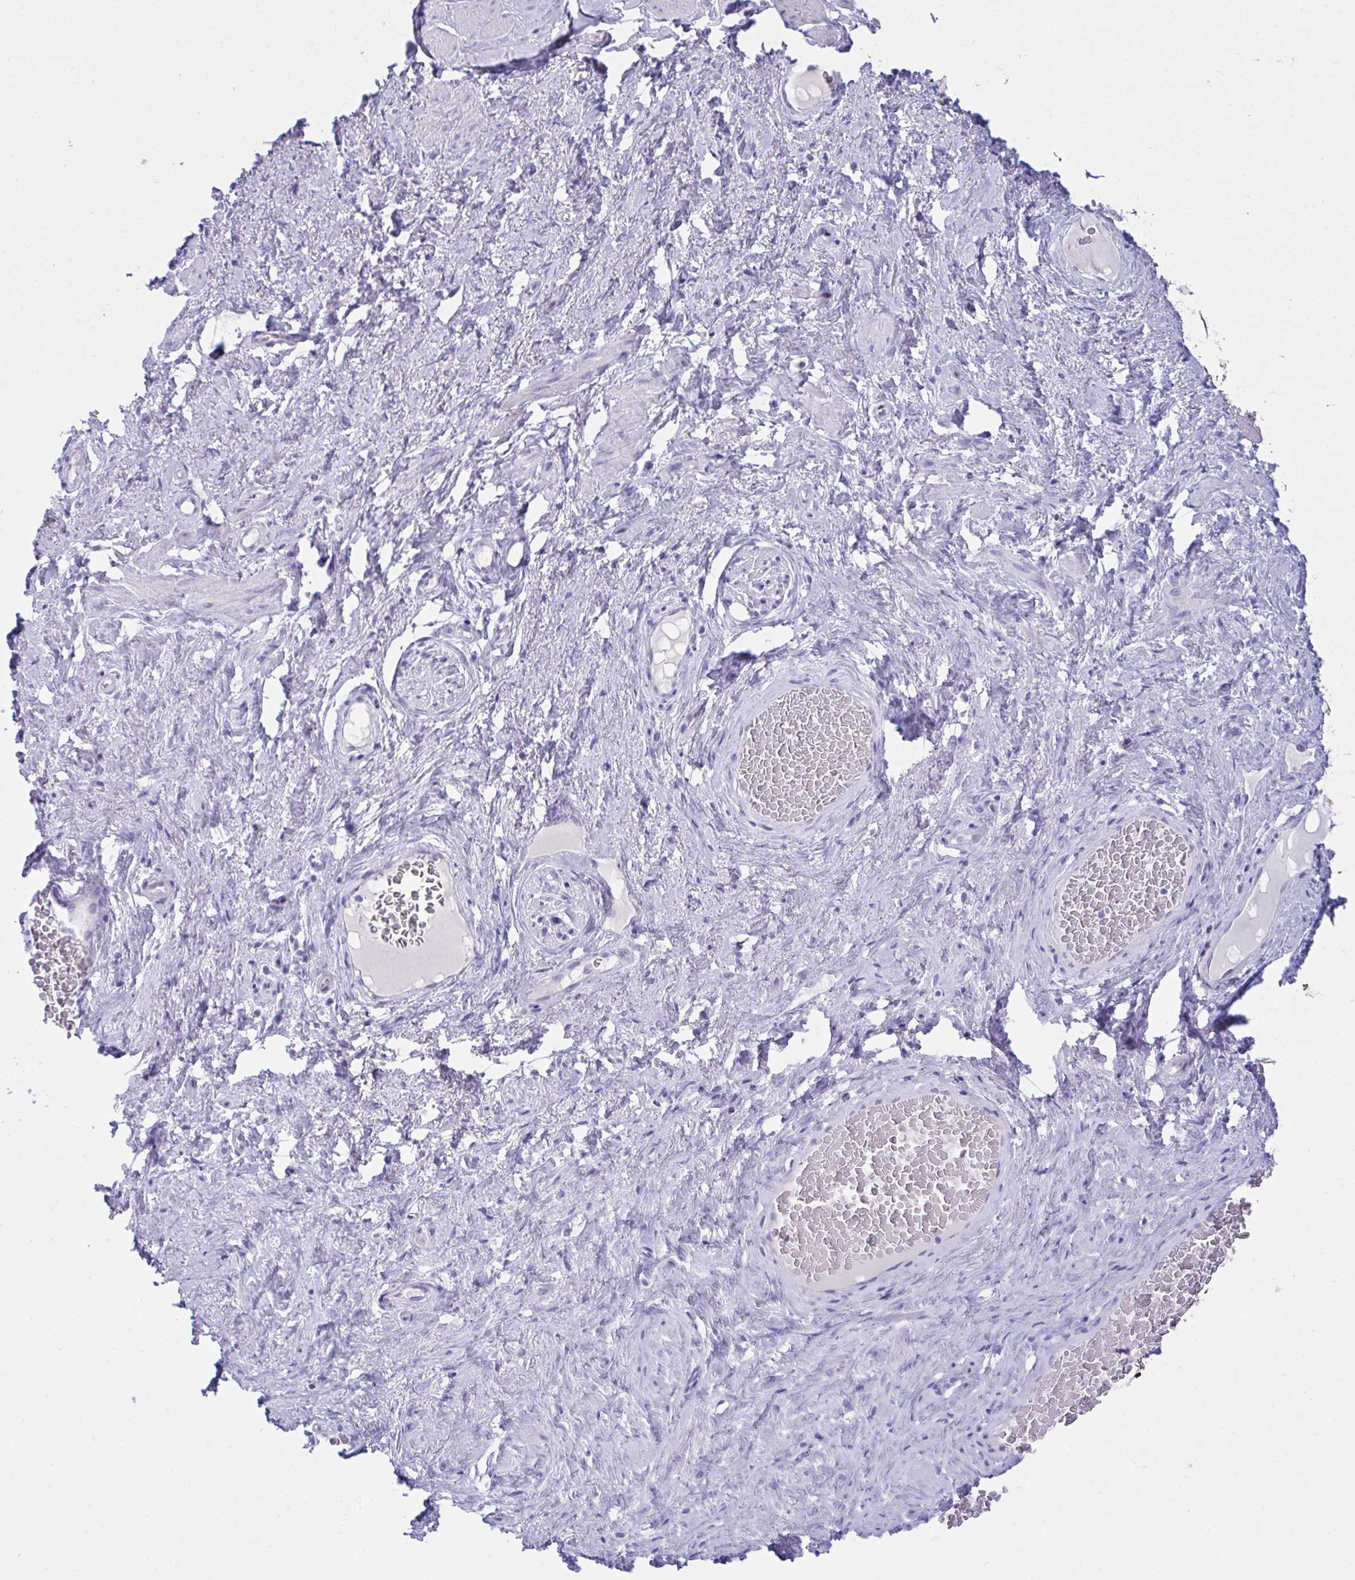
{"staining": {"intensity": "negative", "quantity": "none", "location": "none"}, "tissue": "adipose tissue", "cell_type": "Adipocytes", "image_type": "normal", "snomed": [{"axis": "morphology", "description": "Normal tissue, NOS"}, {"axis": "topography", "description": "Vagina"}, {"axis": "topography", "description": "Peripheral nerve tissue"}], "caption": "An image of adipose tissue stained for a protein demonstrates no brown staining in adipocytes.", "gene": "PLEKHH1", "patient": {"sex": "female", "age": 71}}